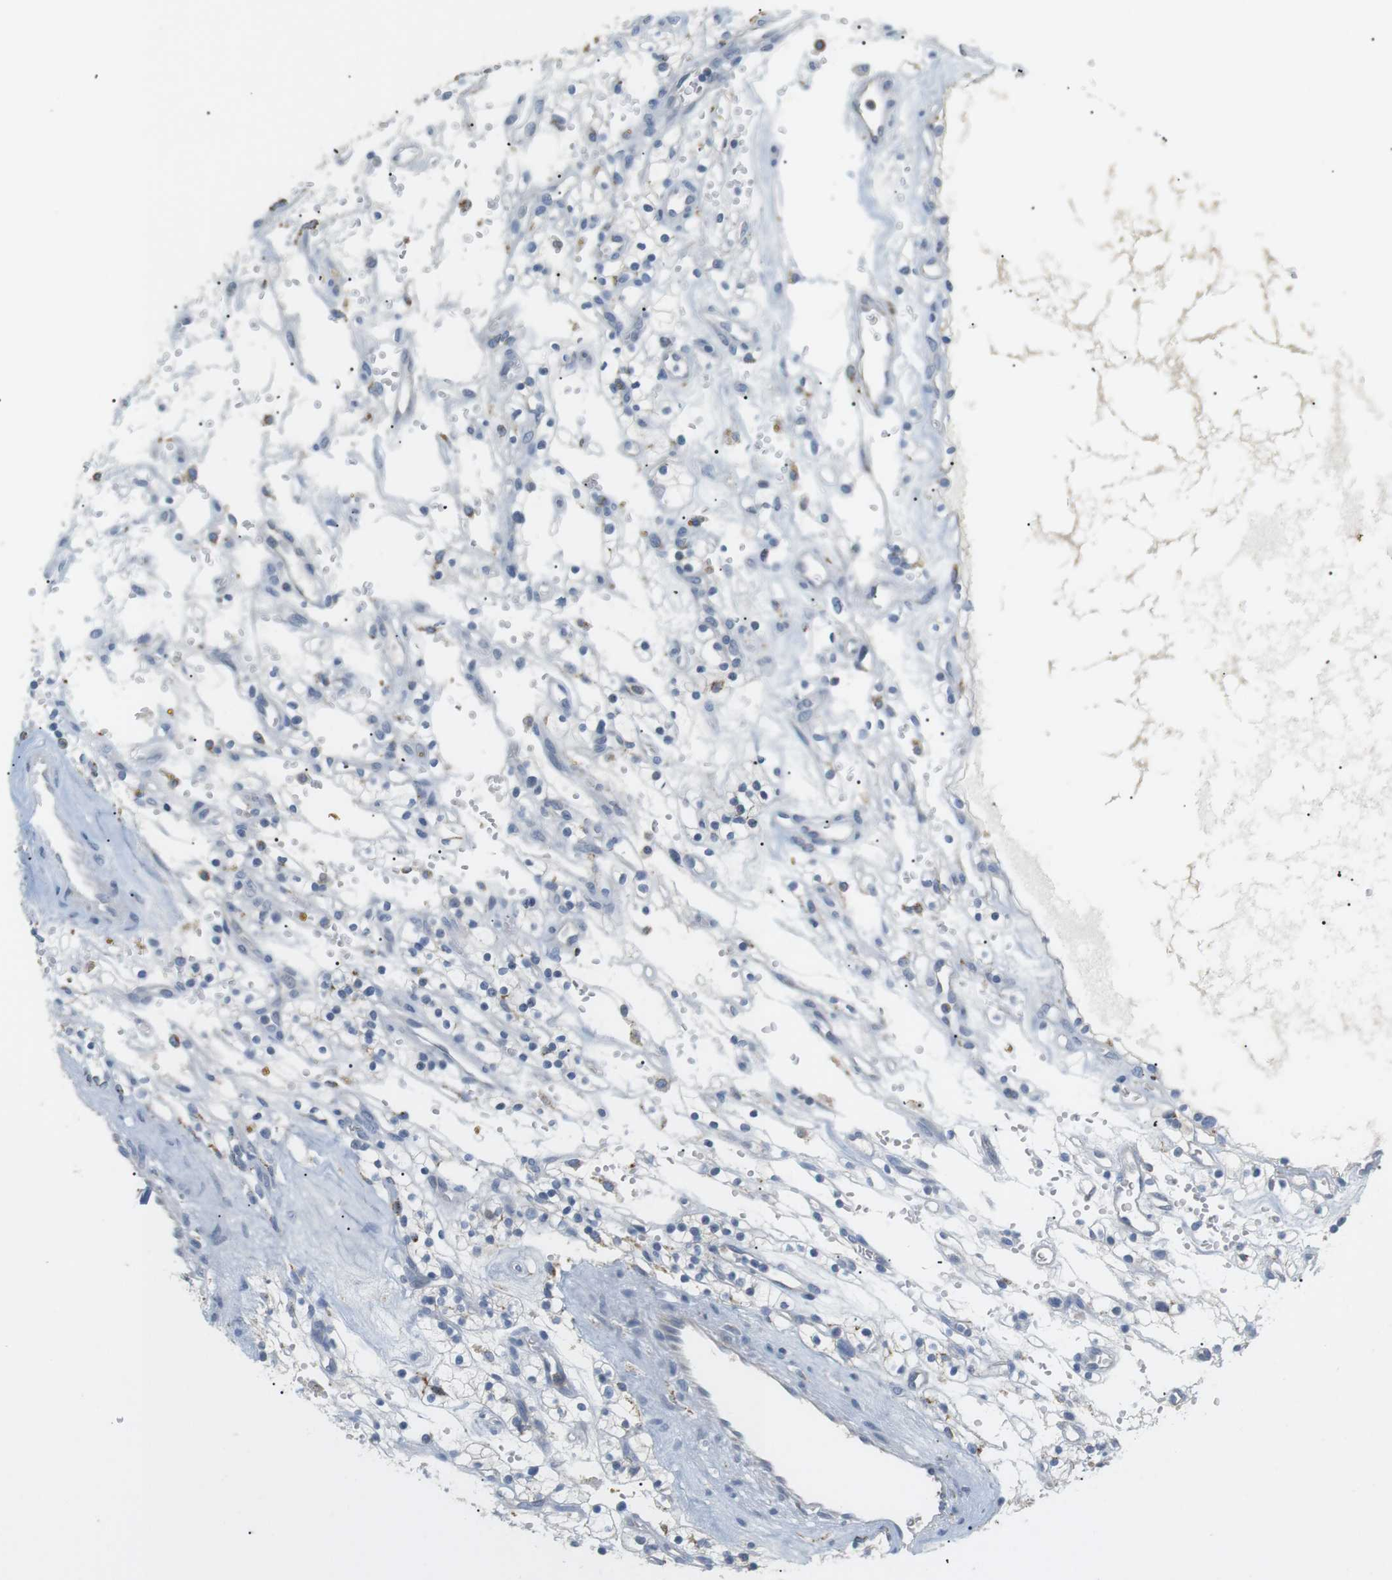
{"staining": {"intensity": "negative", "quantity": "none", "location": "none"}, "tissue": "renal cancer", "cell_type": "Tumor cells", "image_type": "cancer", "snomed": [{"axis": "morphology", "description": "Adenocarcinoma, NOS"}, {"axis": "topography", "description": "Kidney"}], "caption": "Histopathology image shows no significant protein expression in tumor cells of renal adenocarcinoma.", "gene": "CD300E", "patient": {"sex": "female", "age": 57}}